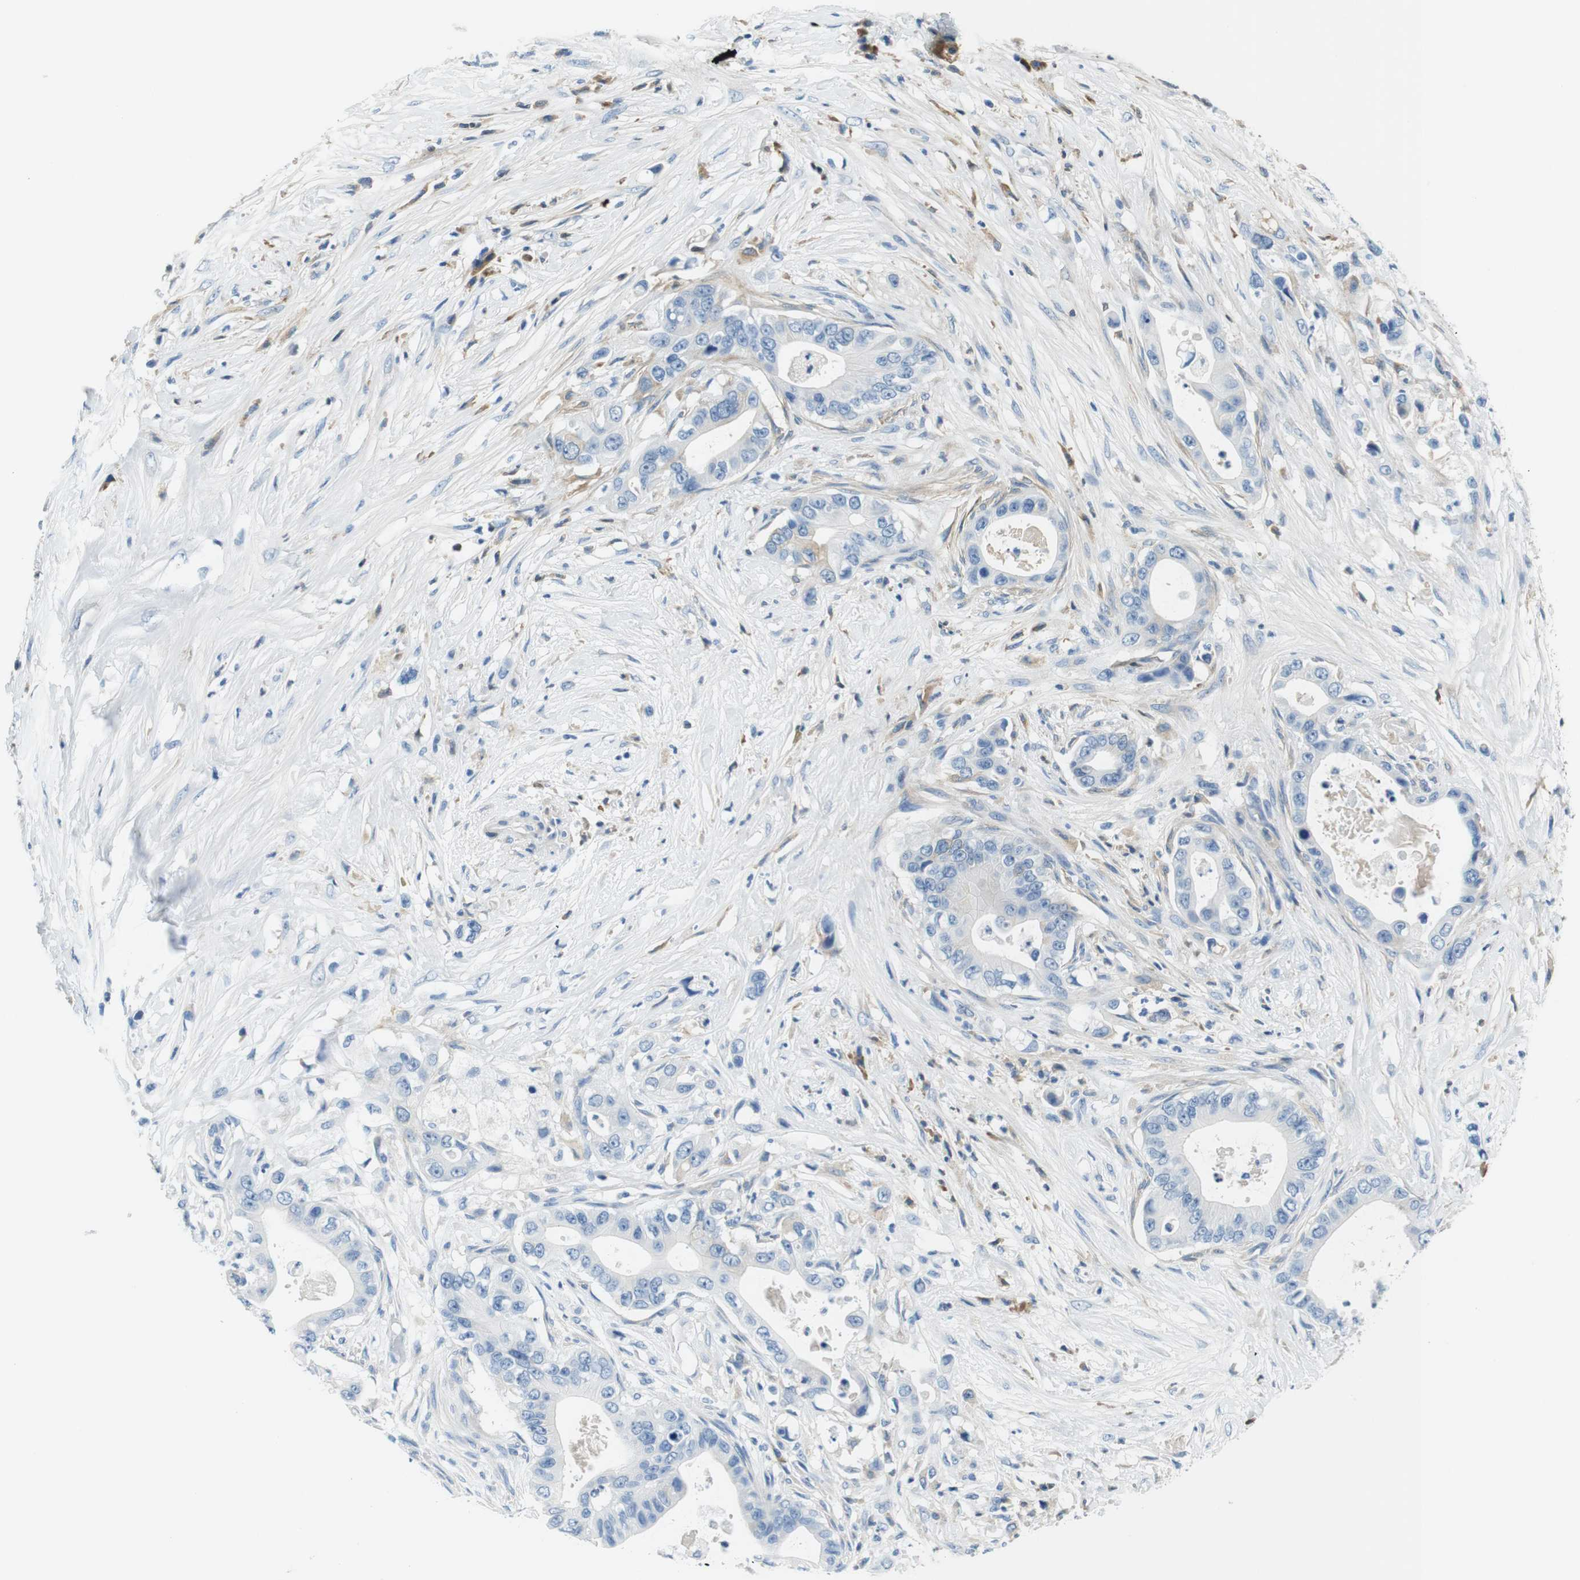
{"staining": {"intensity": "negative", "quantity": "none", "location": "none"}, "tissue": "pancreatic cancer", "cell_type": "Tumor cells", "image_type": "cancer", "snomed": [{"axis": "morphology", "description": "Adenocarcinoma, NOS"}, {"axis": "topography", "description": "Pancreas"}], "caption": "IHC of pancreatic cancer exhibits no staining in tumor cells. (DAB (3,3'-diaminobenzidine) IHC, high magnification).", "gene": "IGHD", "patient": {"sex": "male", "age": 77}}